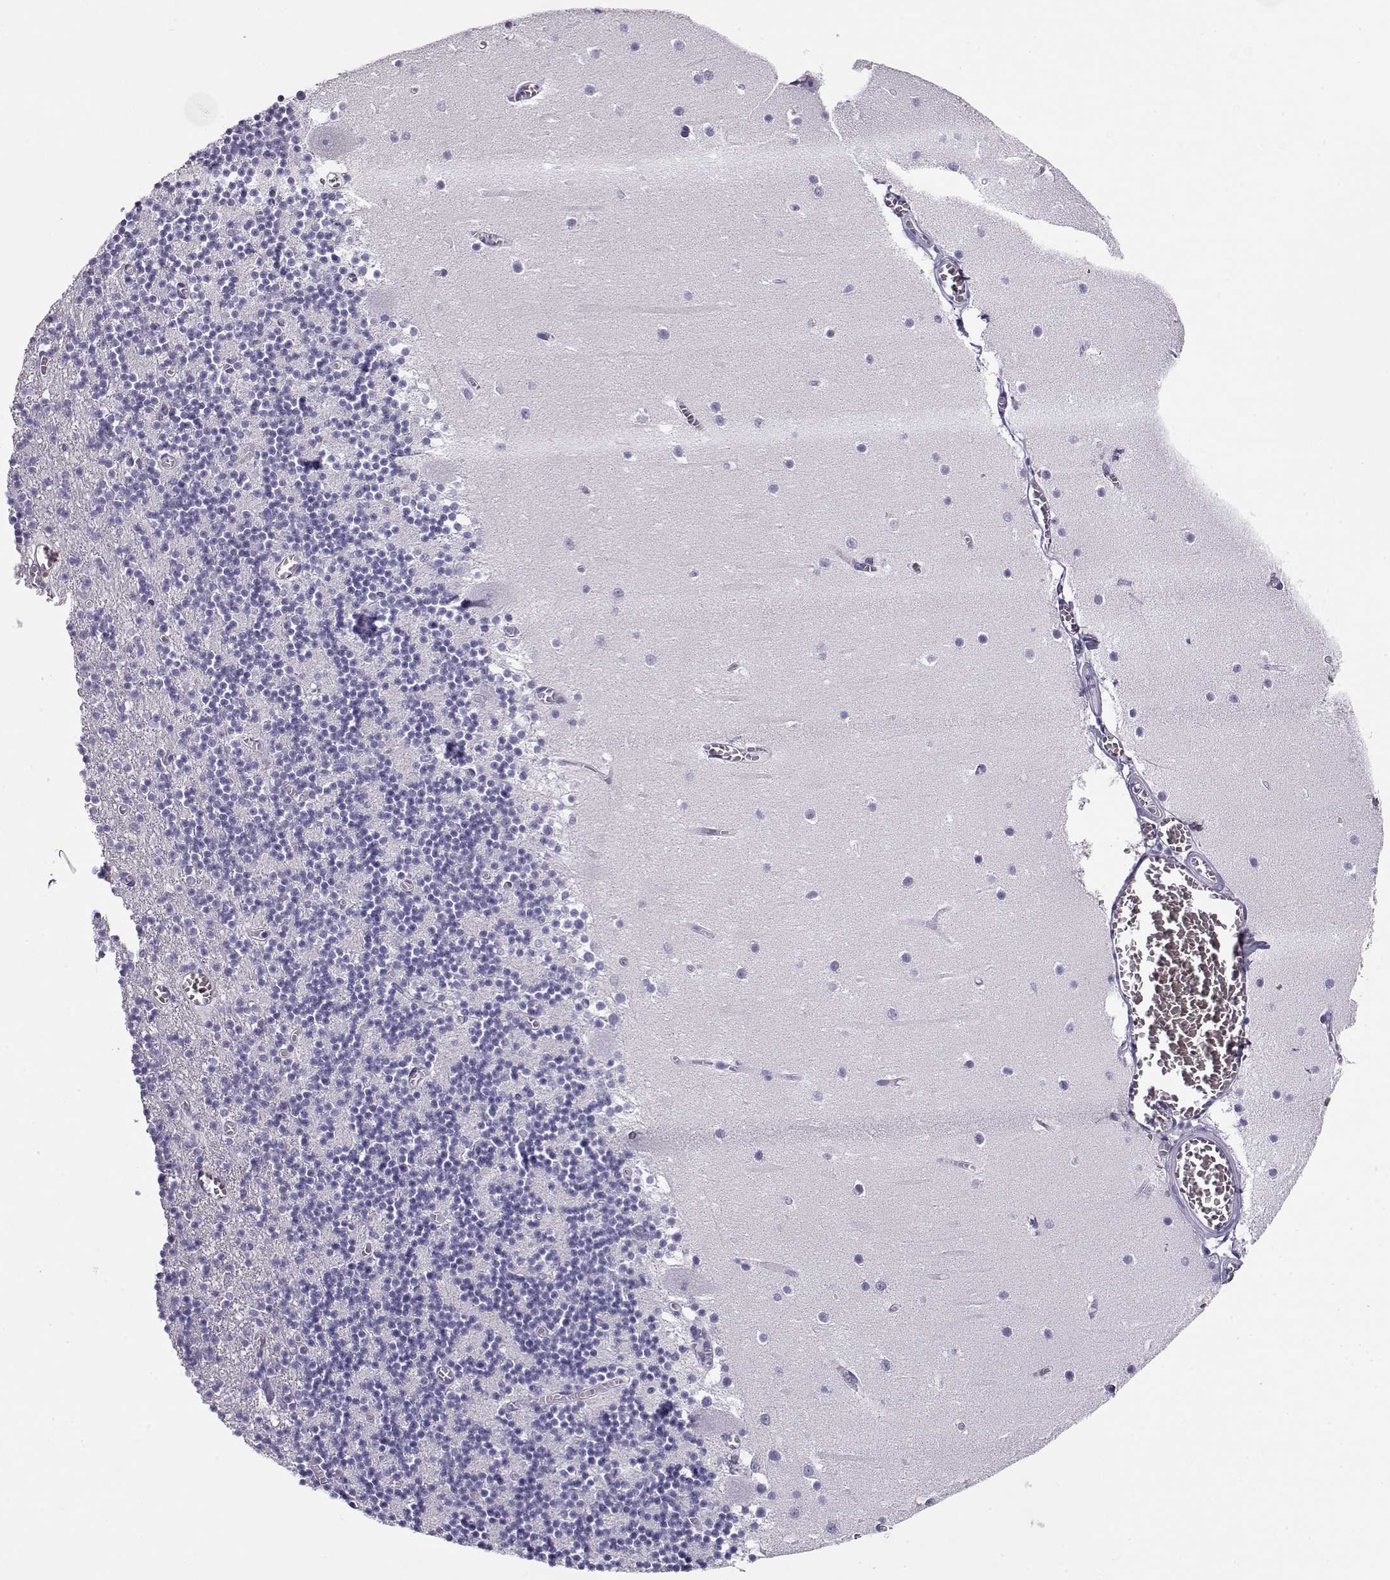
{"staining": {"intensity": "negative", "quantity": "none", "location": "none"}, "tissue": "cerebellum", "cell_type": "Cells in granular layer", "image_type": "normal", "snomed": [{"axis": "morphology", "description": "Normal tissue, NOS"}, {"axis": "topography", "description": "Cerebellum"}], "caption": "Immunohistochemistry image of benign cerebellum stained for a protein (brown), which reveals no expression in cells in granular layer.", "gene": "CRX", "patient": {"sex": "female", "age": 28}}